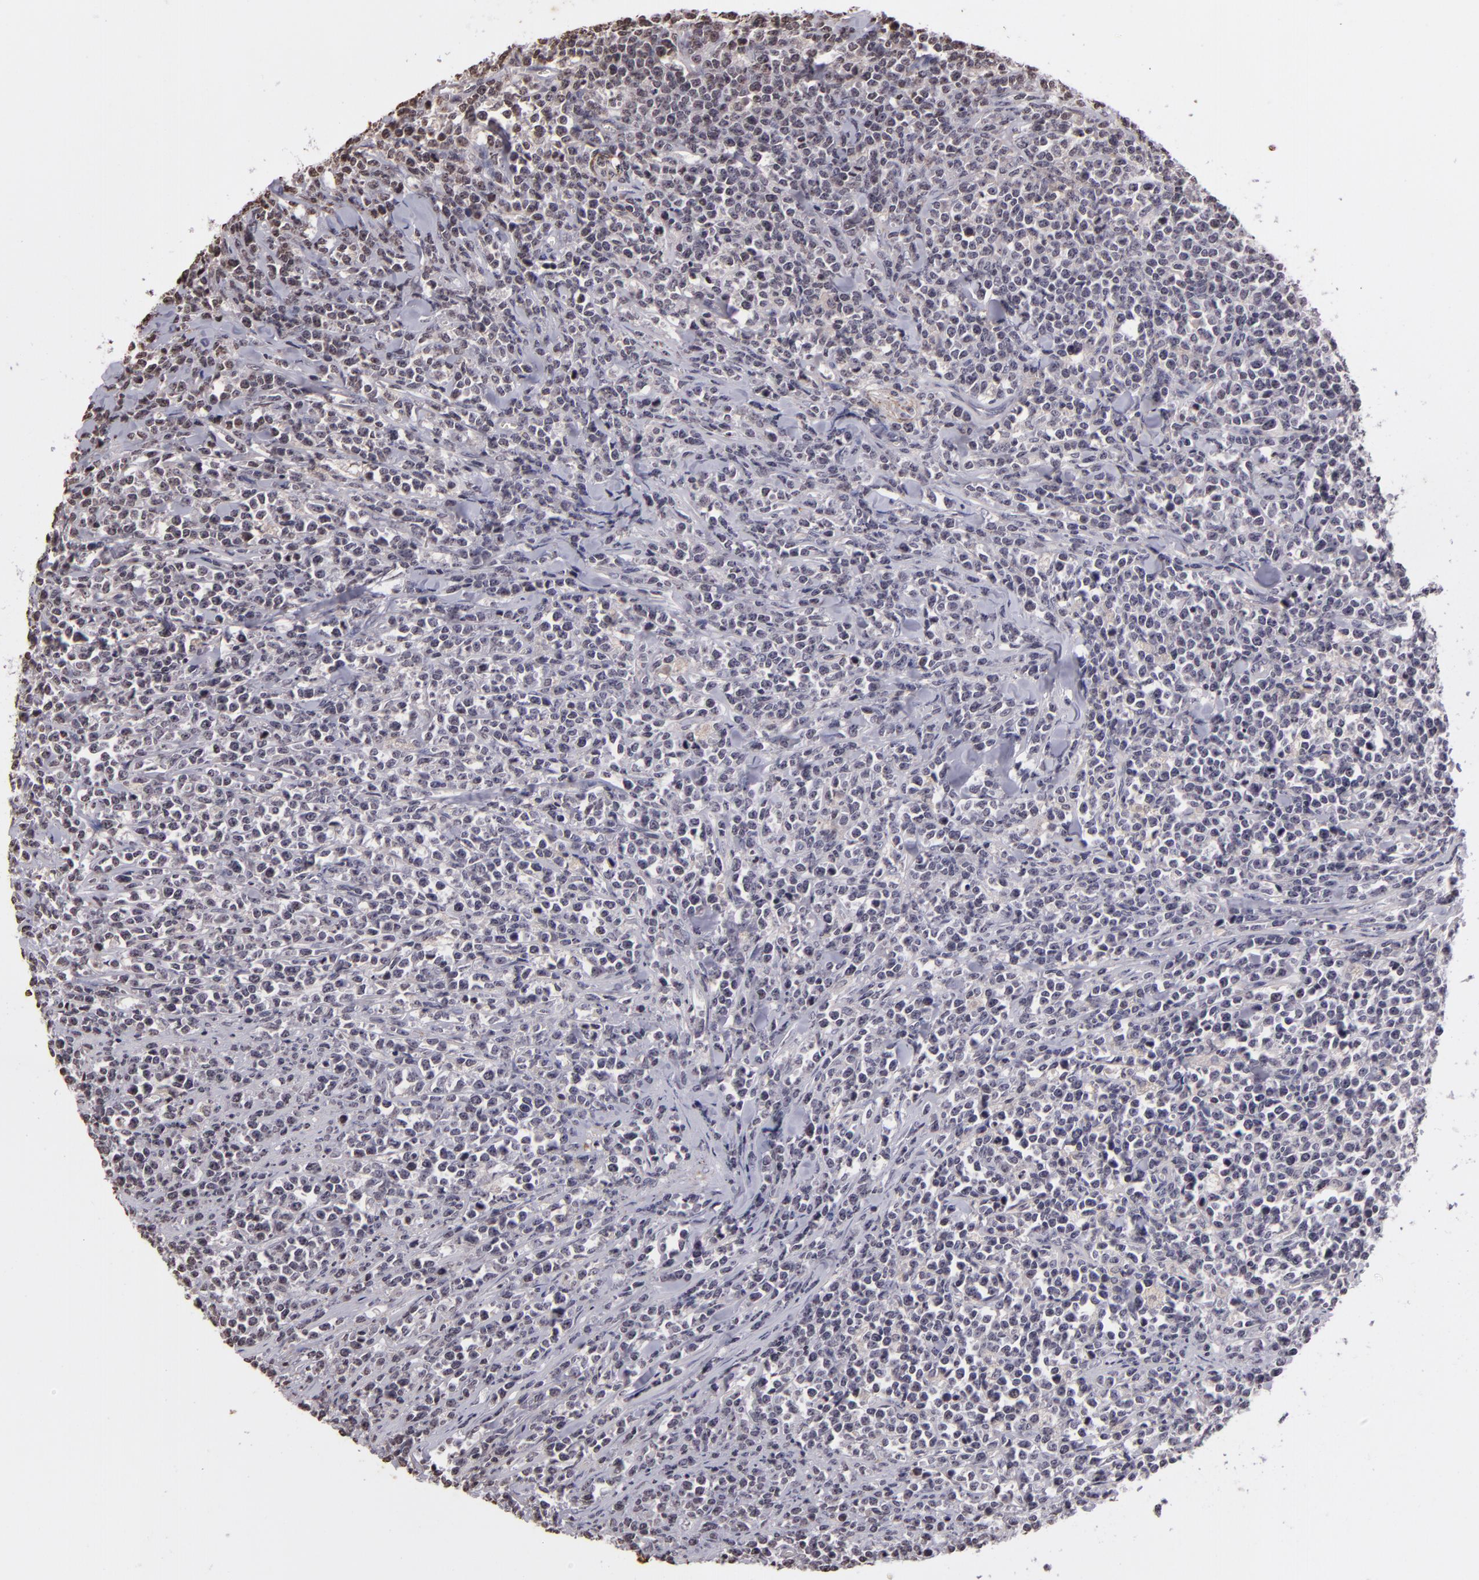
{"staining": {"intensity": "negative", "quantity": "none", "location": "none"}, "tissue": "lymphoma", "cell_type": "Tumor cells", "image_type": "cancer", "snomed": [{"axis": "morphology", "description": "Malignant lymphoma, non-Hodgkin's type, High grade"}, {"axis": "topography", "description": "Small intestine"}, {"axis": "topography", "description": "Colon"}], "caption": "Immunohistochemical staining of lymphoma reveals no significant staining in tumor cells.", "gene": "THRB", "patient": {"sex": "male", "age": 8}}